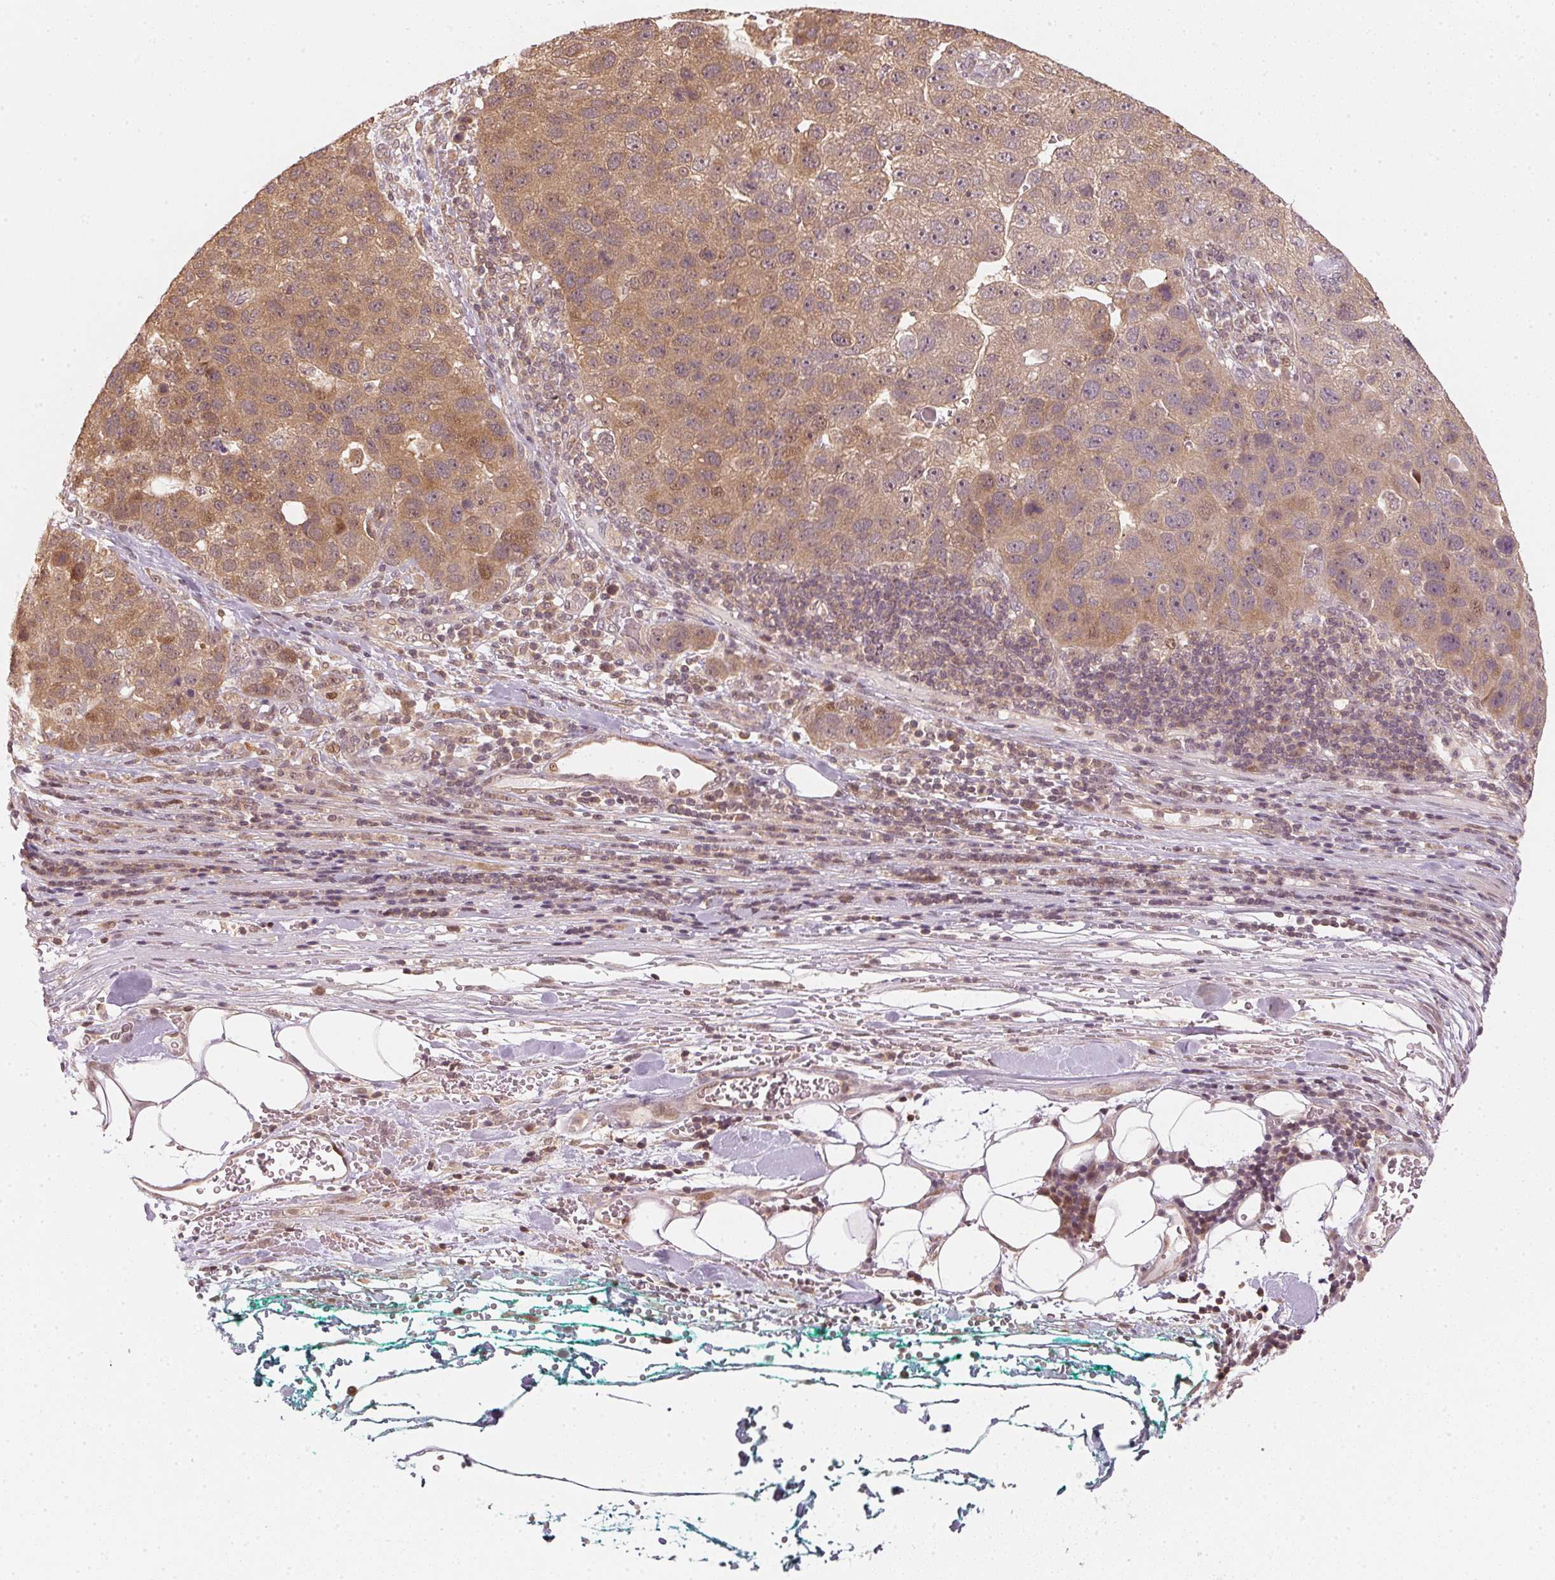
{"staining": {"intensity": "moderate", "quantity": ">75%", "location": "cytoplasmic/membranous,nuclear"}, "tissue": "pancreatic cancer", "cell_type": "Tumor cells", "image_type": "cancer", "snomed": [{"axis": "morphology", "description": "Adenocarcinoma, NOS"}, {"axis": "topography", "description": "Pancreas"}], "caption": "Tumor cells display moderate cytoplasmic/membranous and nuclear positivity in approximately >75% of cells in pancreatic cancer. The staining was performed using DAB (3,3'-diaminobenzidine), with brown indicating positive protein expression. Nuclei are stained blue with hematoxylin.", "gene": "UBE2L3", "patient": {"sex": "female", "age": 61}}